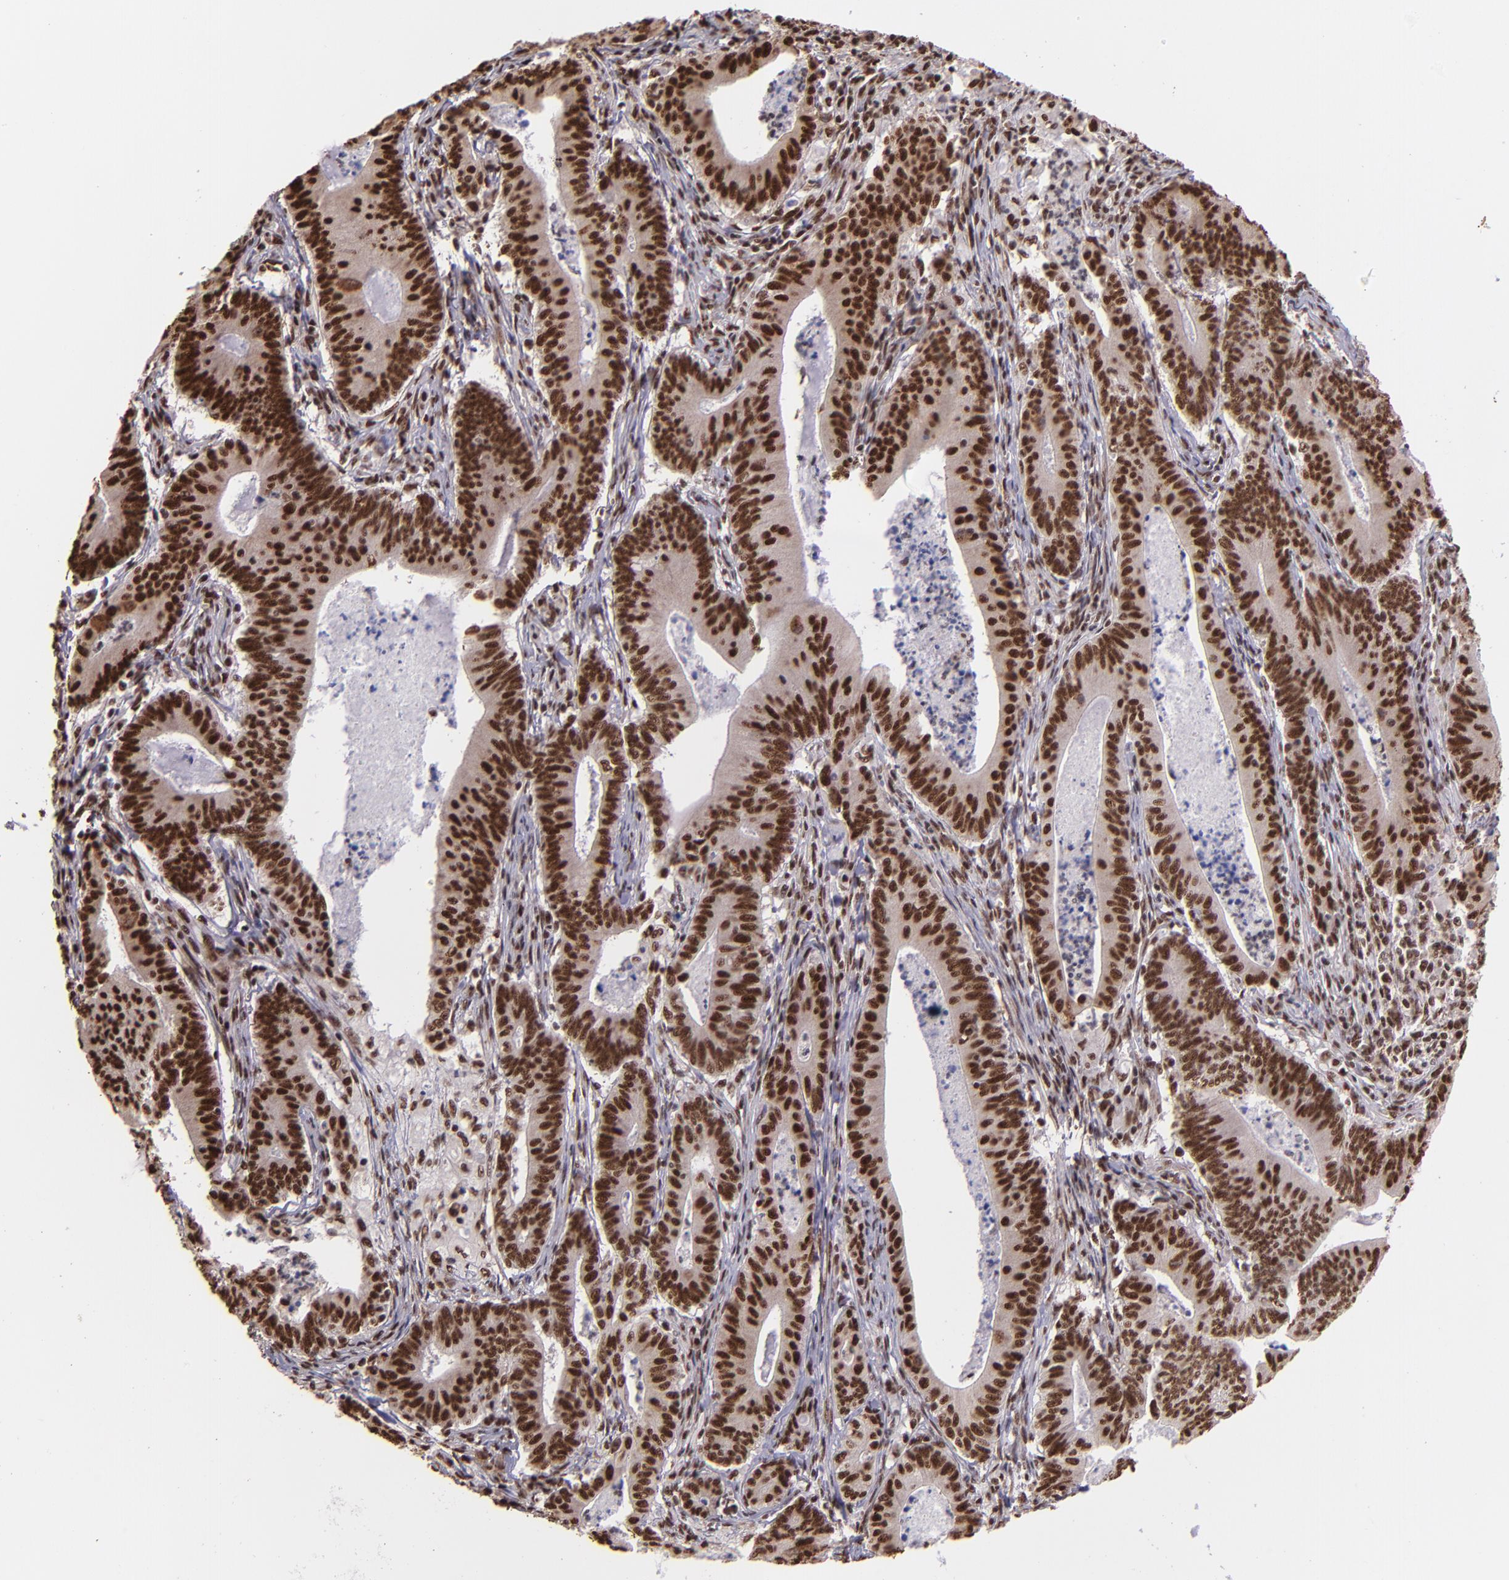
{"staining": {"intensity": "strong", "quantity": ">75%", "location": "nuclear"}, "tissue": "stomach cancer", "cell_type": "Tumor cells", "image_type": "cancer", "snomed": [{"axis": "morphology", "description": "Adenocarcinoma, NOS"}, {"axis": "topography", "description": "Stomach, lower"}], "caption": "High-power microscopy captured an immunohistochemistry (IHC) photomicrograph of stomach adenocarcinoma, revealing strong nuclear expression in about >75% of tumor cells.", "gene": "PQBP1", "patient": {"sex": "female", "age": 86}}